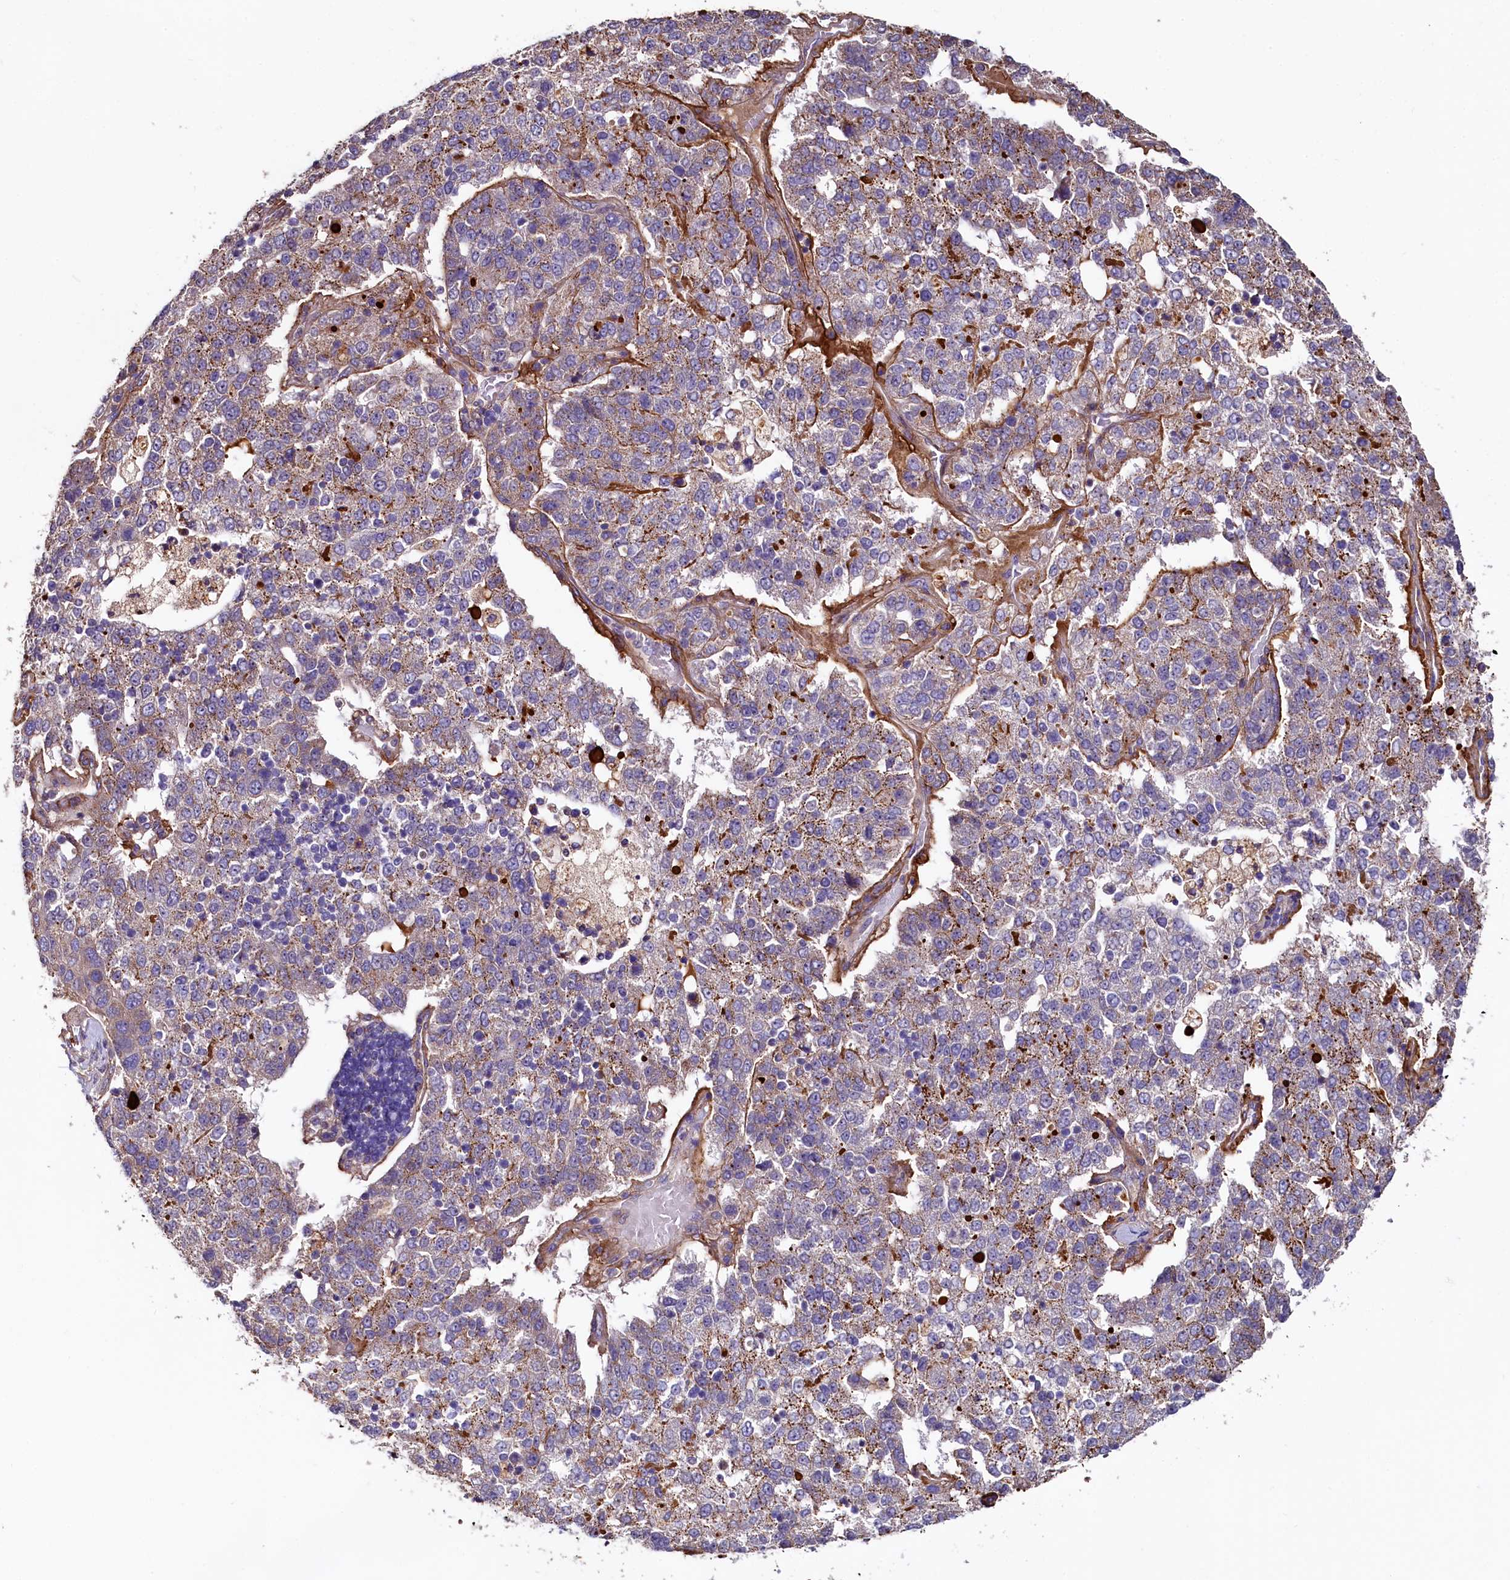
{"staining": {"intensity": "moderate", "quantity": "25%-75%", "location": "cytoplasmic/membranous"}, "tissue": "pancreatic cancer", "cell_type": "Tumor cells", "image_type": "cancer", "snomed": [{"axis": "morphology", "description": "Adenocarcinoma, NOS"}, {"axis": "topography", "description": "Pancreas"}], "caption": "A photomicrograph of human pancreatic cancer stained for a protein demonstrates moderate cytoplasmic/membranous brown staining in tumor cells.", "gene": "SPRYD3", "patient": {"sex": "female", "age": 61}}